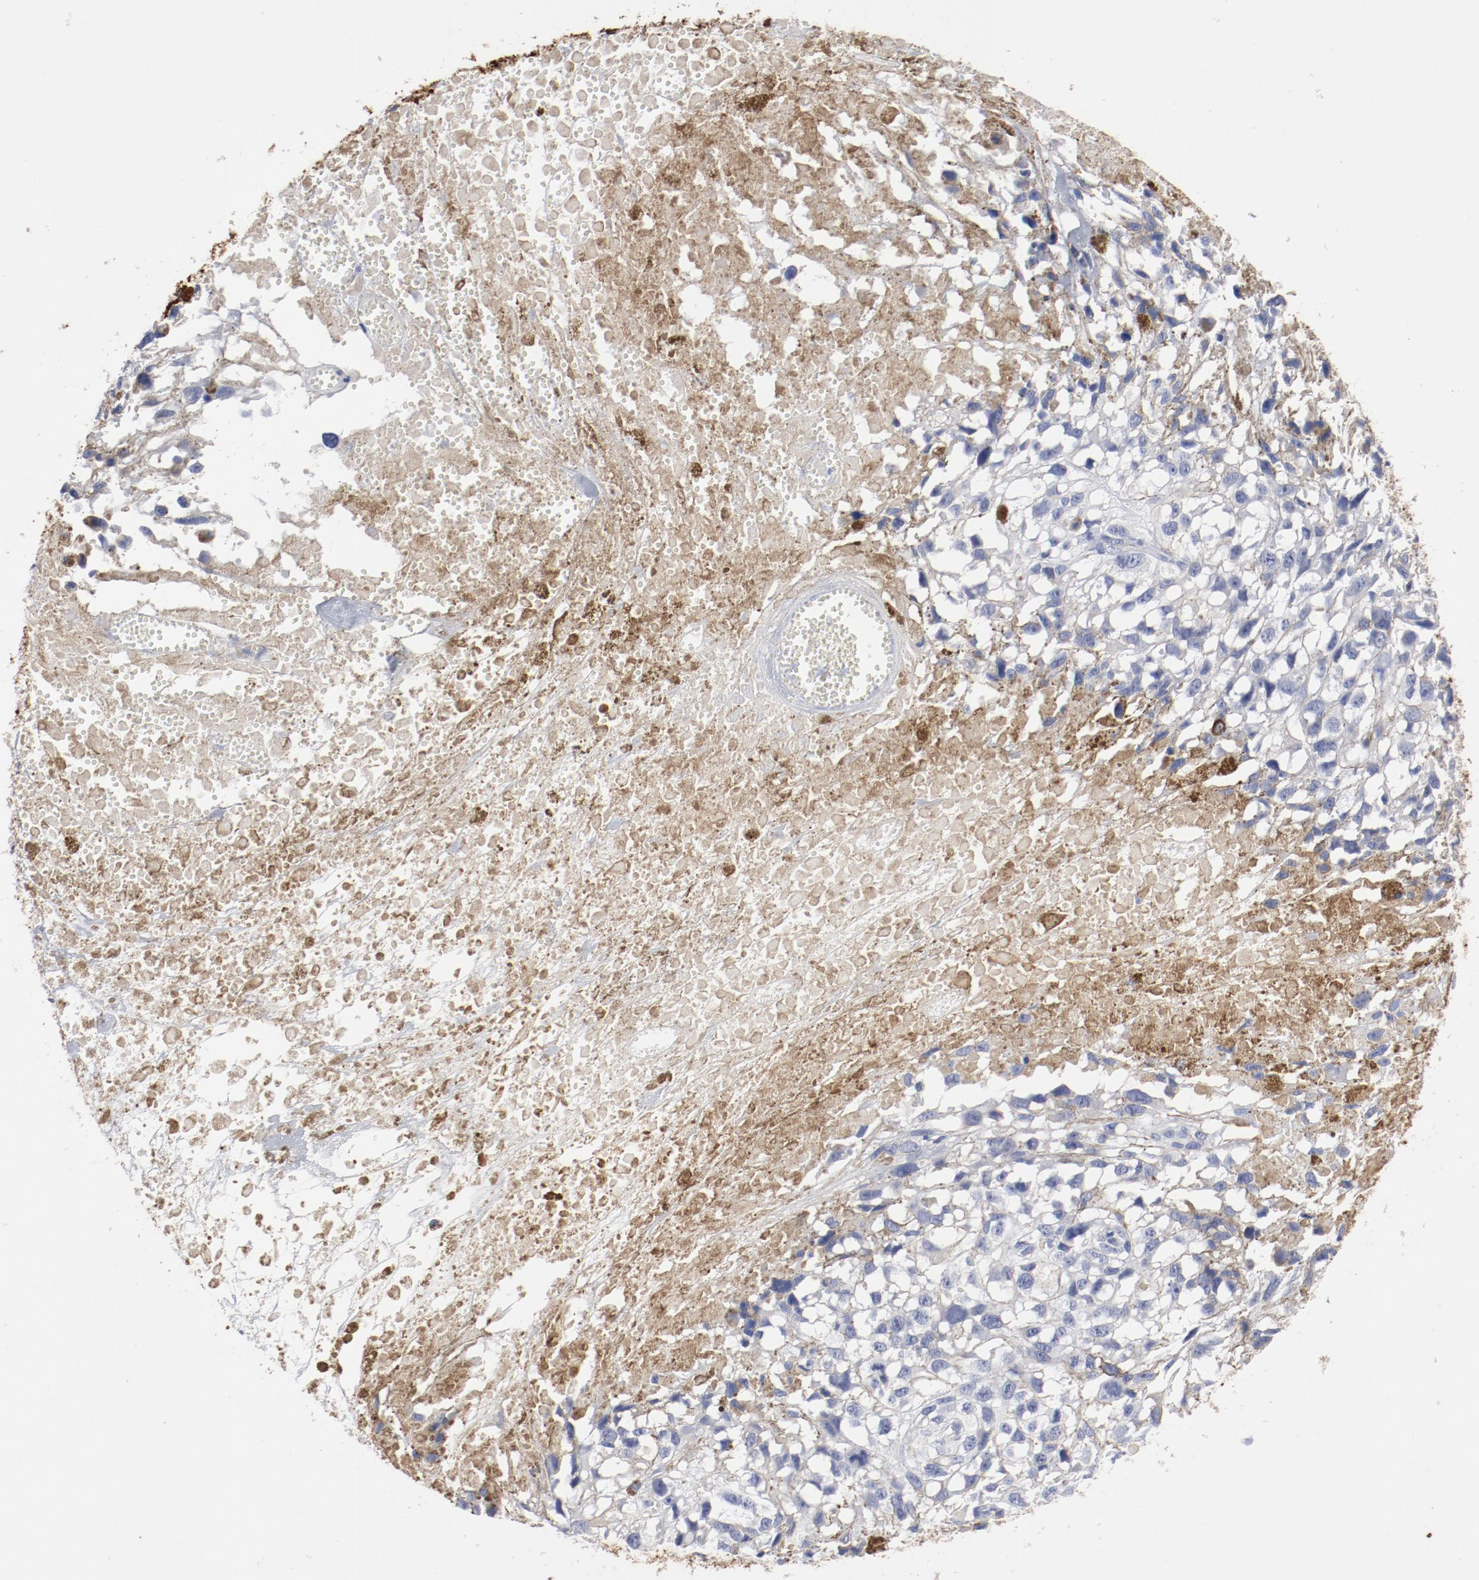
{"staining": {"intensity": "negative", "quantity": "none", "location": "none"}, "tissue": "melanoma", "cell_type": "Tumor cells", "image_type": "cancer", "snomed": [{"axis": "morphology", "description": "Malignant melanoma, Metastatic site"}, {"axis": "topography", "description": "Lymph node"}], "caption": "Image shows no significant protein staining in tumor cells of melanoma.", "gene": "TSPAN6", "patient": {"sex": "male", "age": 59}}